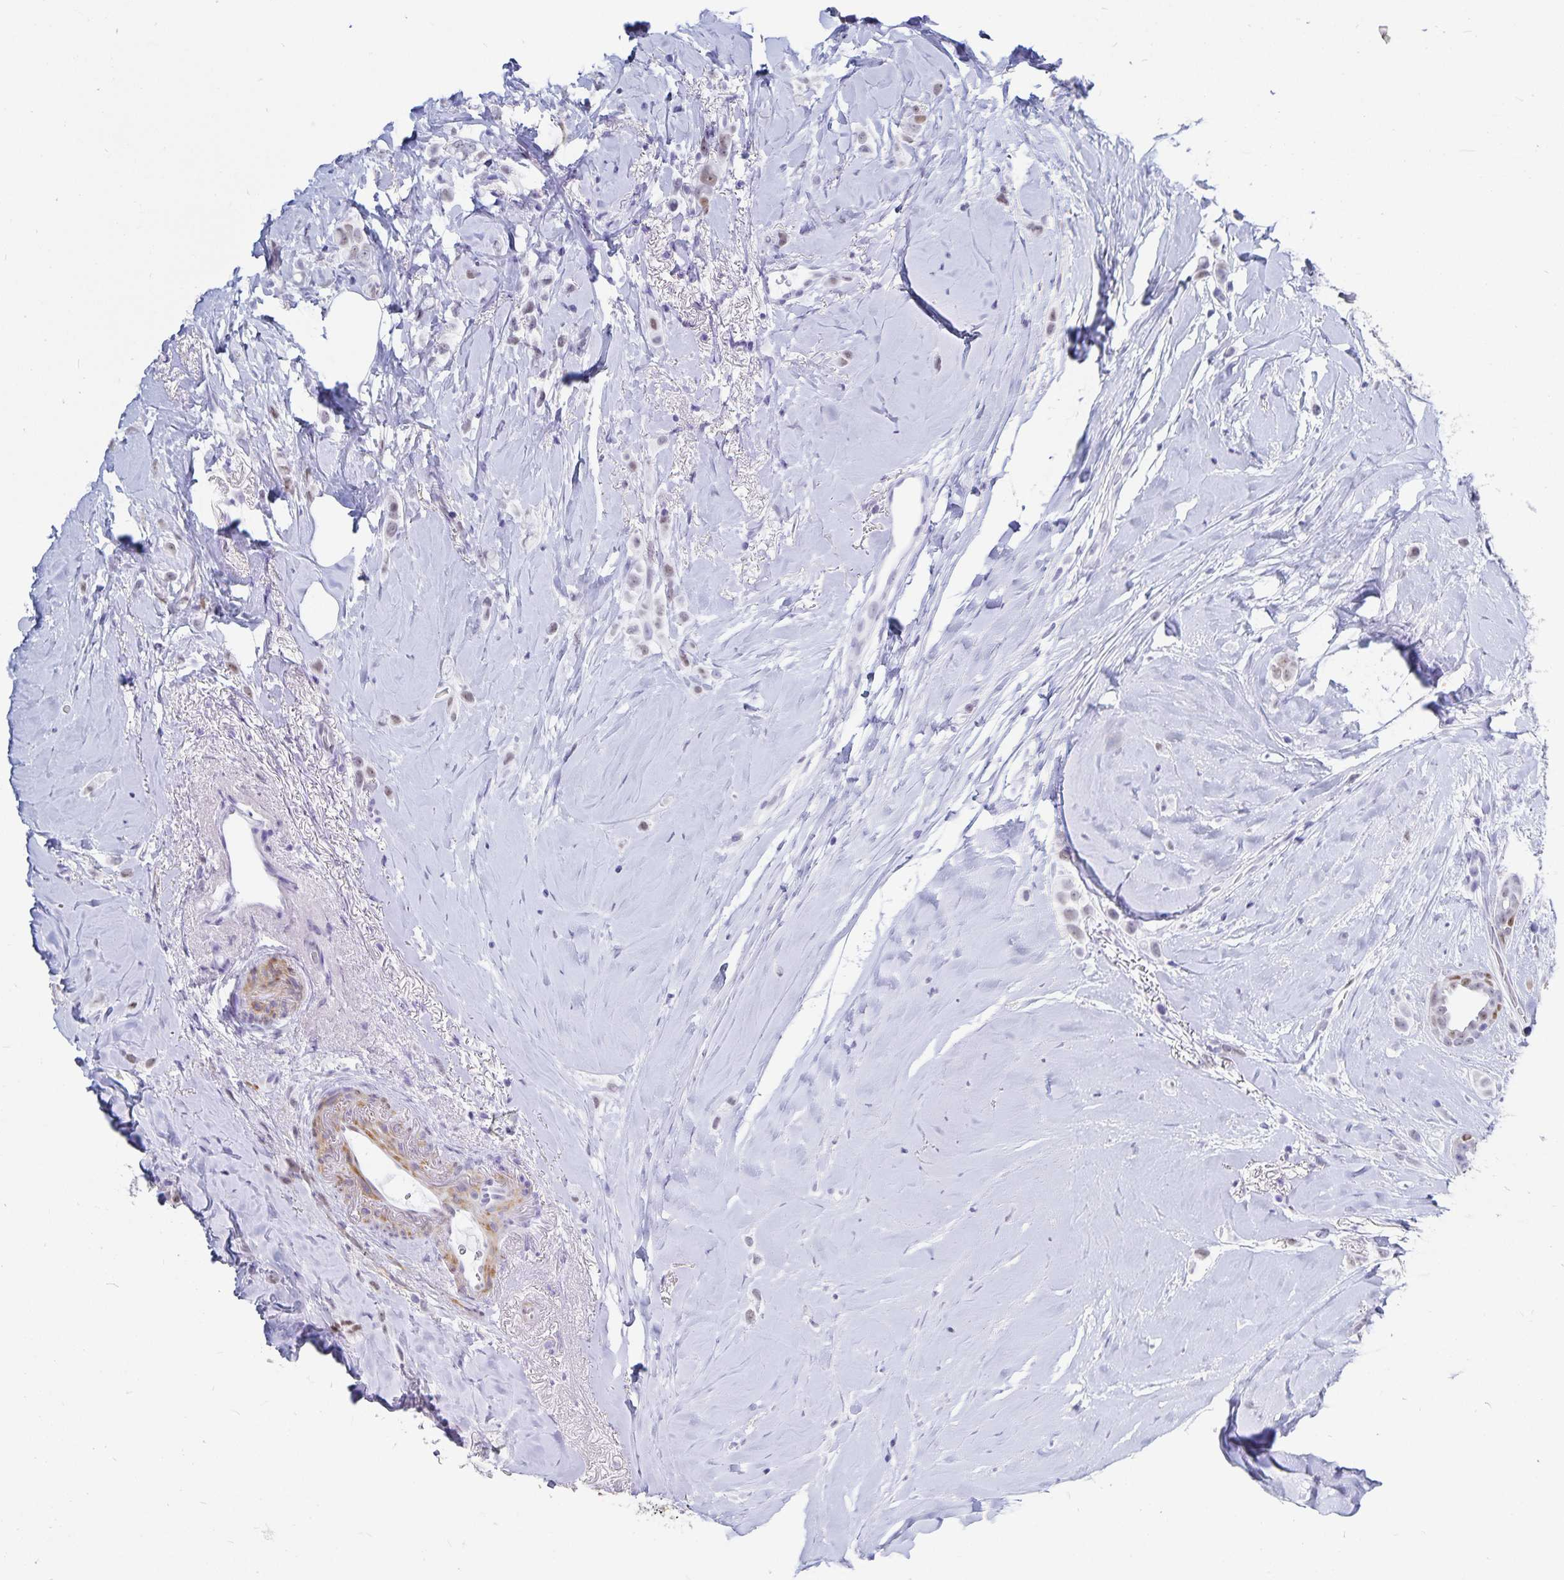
{"staining": {"intensity": "weak", "quantity": "<25%", "location": "nuclear"}, "tissue": "breast cancer", "cell_type": "Tumor cells", "image_type": "cancer", "snomed": [{"axis": "morphology", "description": "Lobular carcinoma"}, {"axis": "topography", "description": "Breast"}], "caption": "Lobular carcinoma (breast) stained for a protein using IHC reveals no positivity tumor cells.", "gene": "HMGB3", "patient": {"sex": "female", "age": 66}}